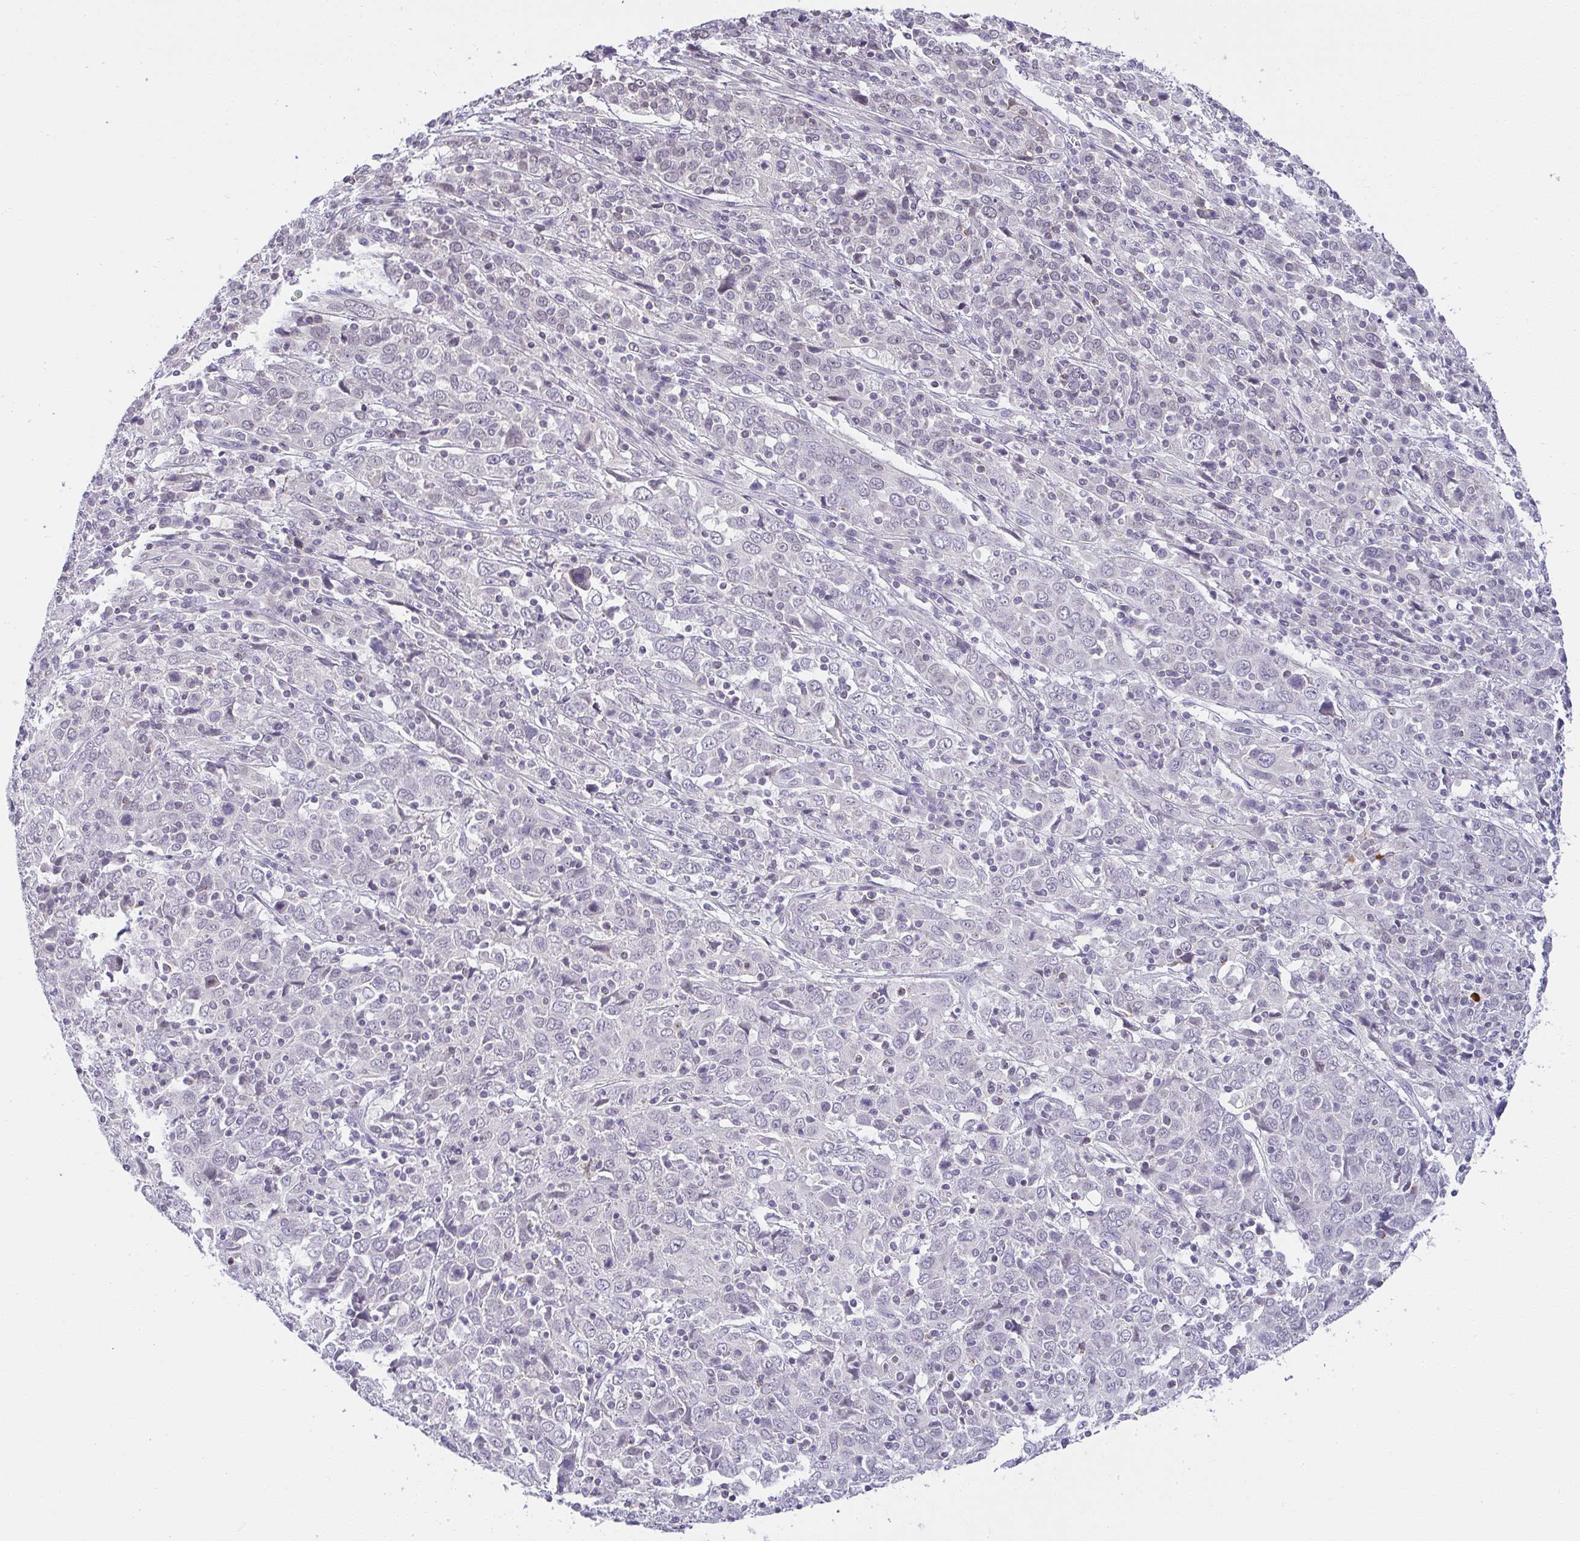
{"staining": {"intensity": "negative", "quantity": "none", "location": "none"}, "tissue": "cervical cancer", "cell_type": "Tumor cells", "image_type": "cancer", "snomed": [{"axis": "morphology", "description": "Squamous cell carcinoma, NOS"}, {"axis": "topography", "description": "Cervix"}], "caption": "This is an immunohistochemistry (IHC) photomicrograph of human cervical cancer (squamous cell carcinoma). There is no positivity in tumor cells.", "gene": "CACNA1S", "patient": {"sex": "female", "age": 46}}